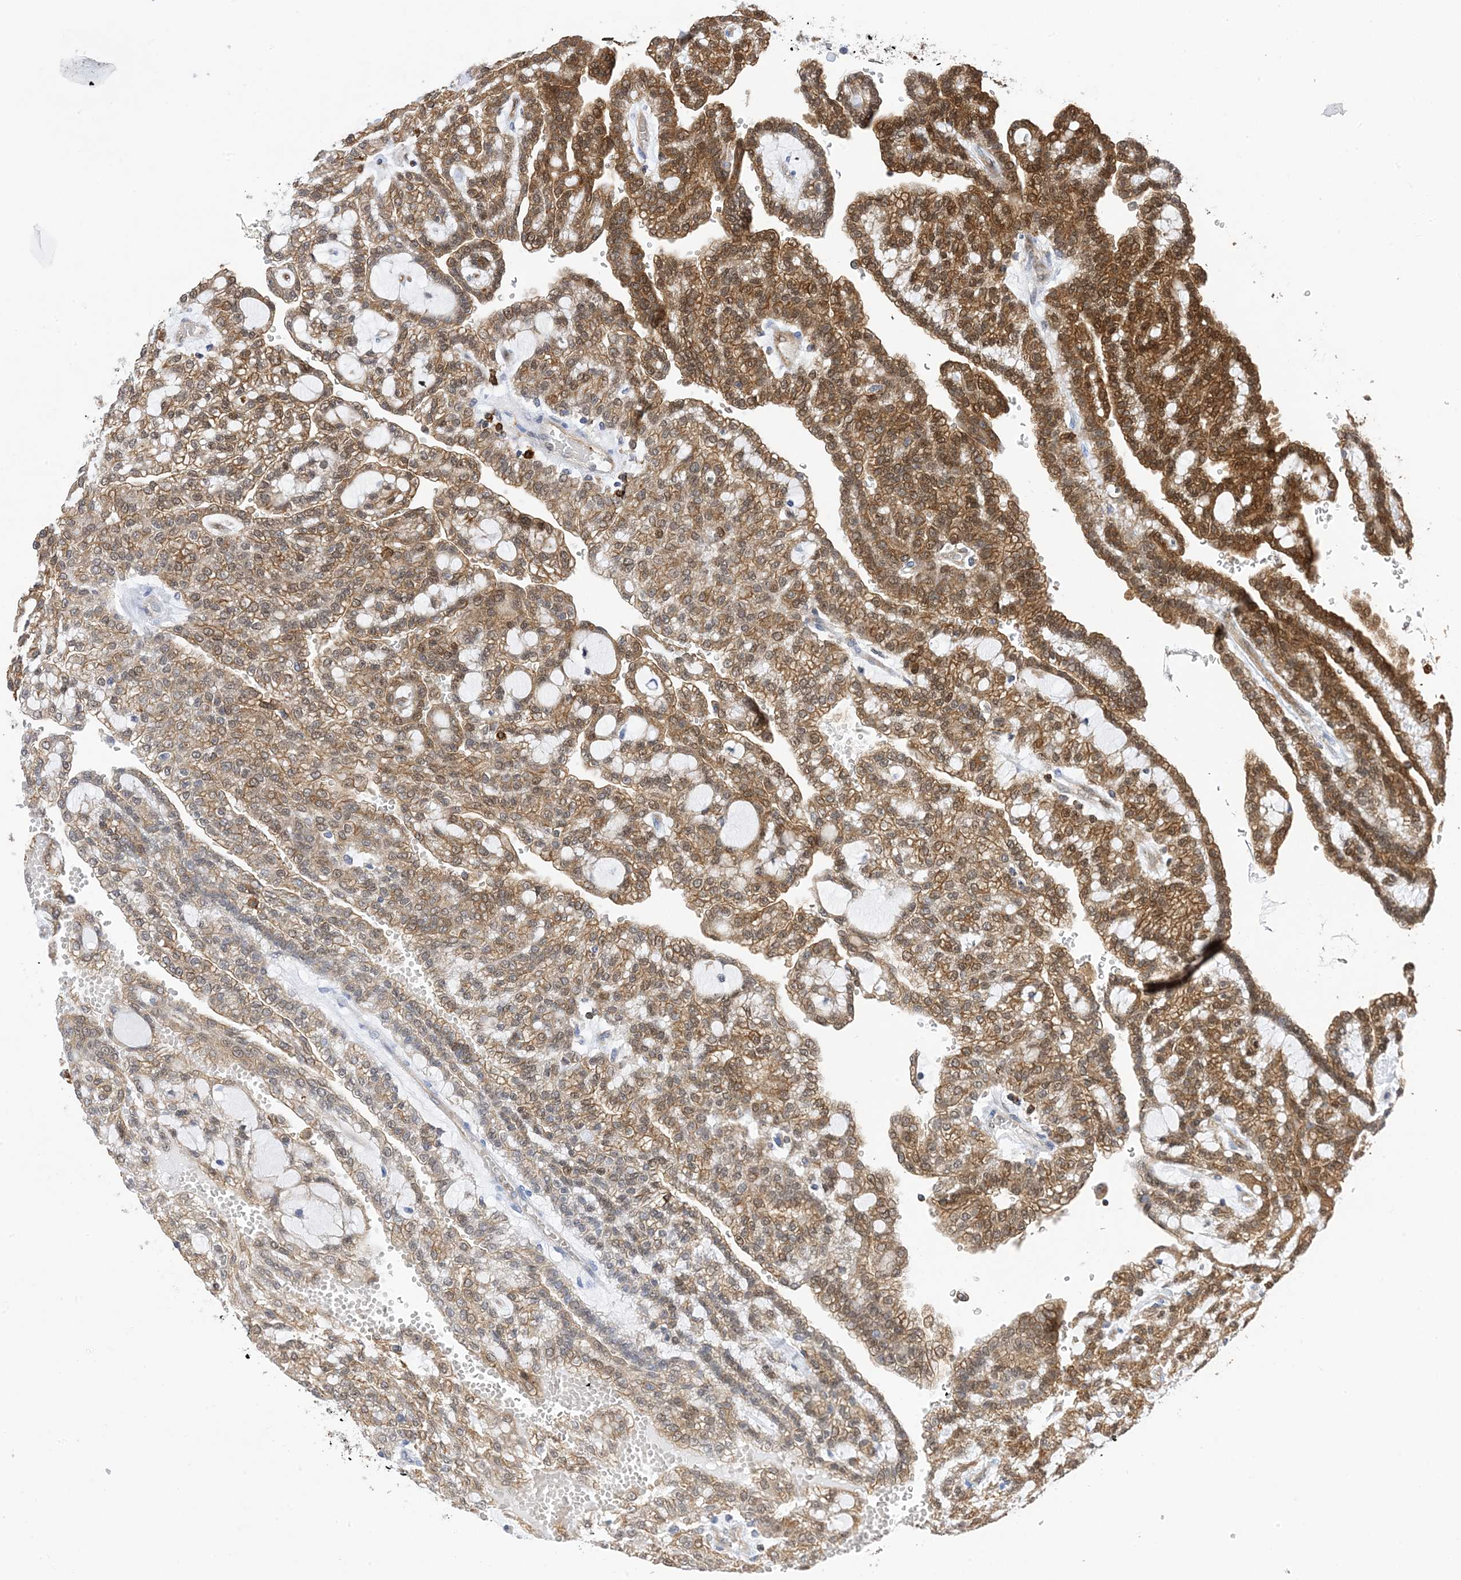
{"staining": {"intensity": "moderate", "quantity": ">75%", "location": "cytoplasmic/membranous,nuclear"}, "tissue": "renal cancer", "cell_type": "Tumor cells", "image_type": "cancer", "snomed": [{"axis": "morphology", "description": "Adenocarcinoma, NOS"}, {"axis": "topography", "description": "Kidney"}], "caption": "An image showing moderate cytoplasmic/membranous and nuclear positivity in approximately >75% of tumor cells in renal adenocarcinoma, as visualized by brown immunohistochemical staining.", "gene": "ANXA1", "patient": {"sex": "male", "age": 63}}